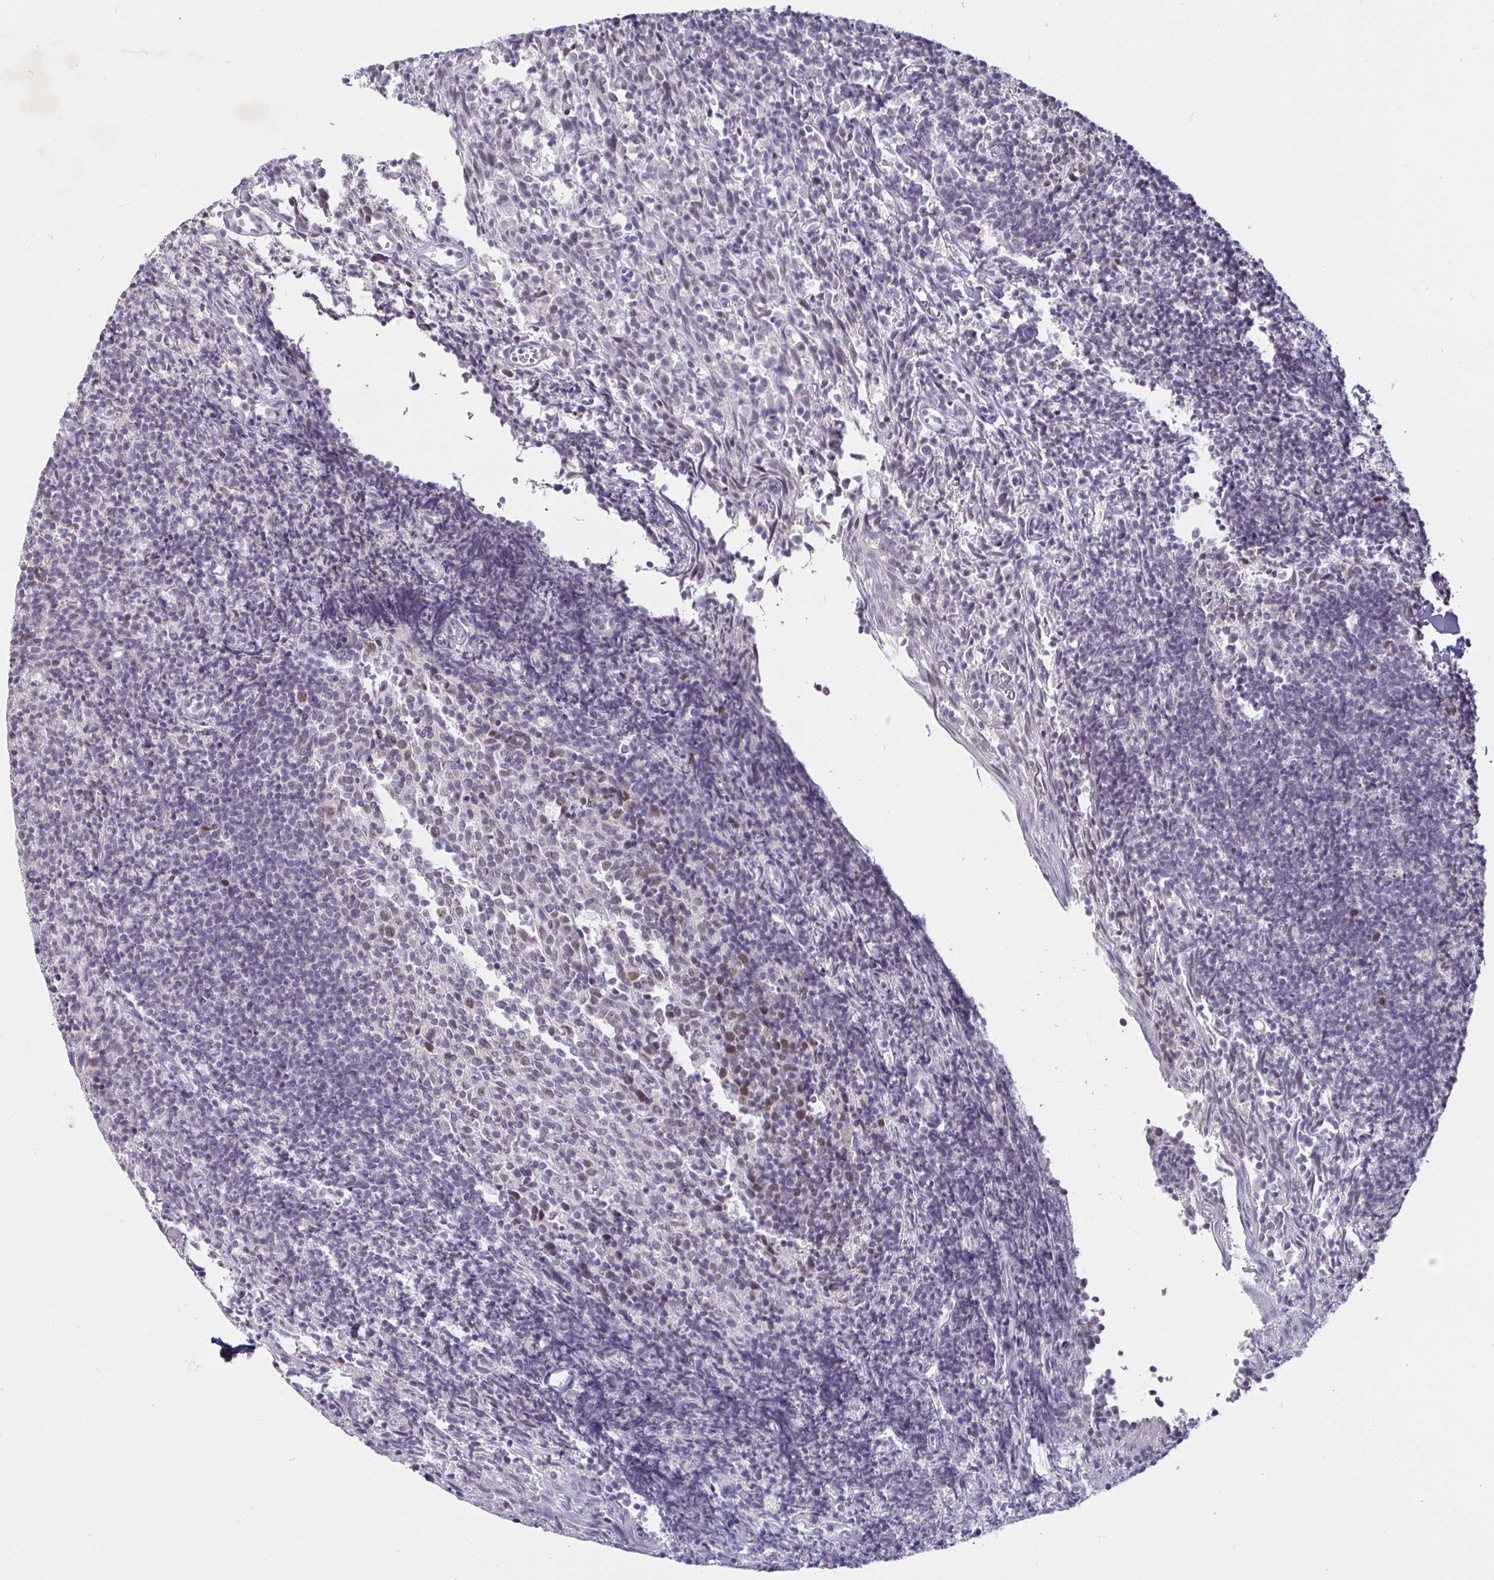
{"staining": {"intensity": "moderate", "quantity": "25%-75%", "location": "nuclear"}, "tissue": "tonsil", "cell_type": "Germinal center cells", "image_type": "normal", "snomed": [{"axis": "morphology", "description": "Normal tissue, NOS"}, {"axis": "topography", "description": "Tonsil"}], "caption": "Germinal center cells exhibit medium levels of moderate nuclear positivity in approximately 25%-75% of cells in benign human tonsil.", "gene": "MLH1", "patient": {"sex": "female", "age": 10}}